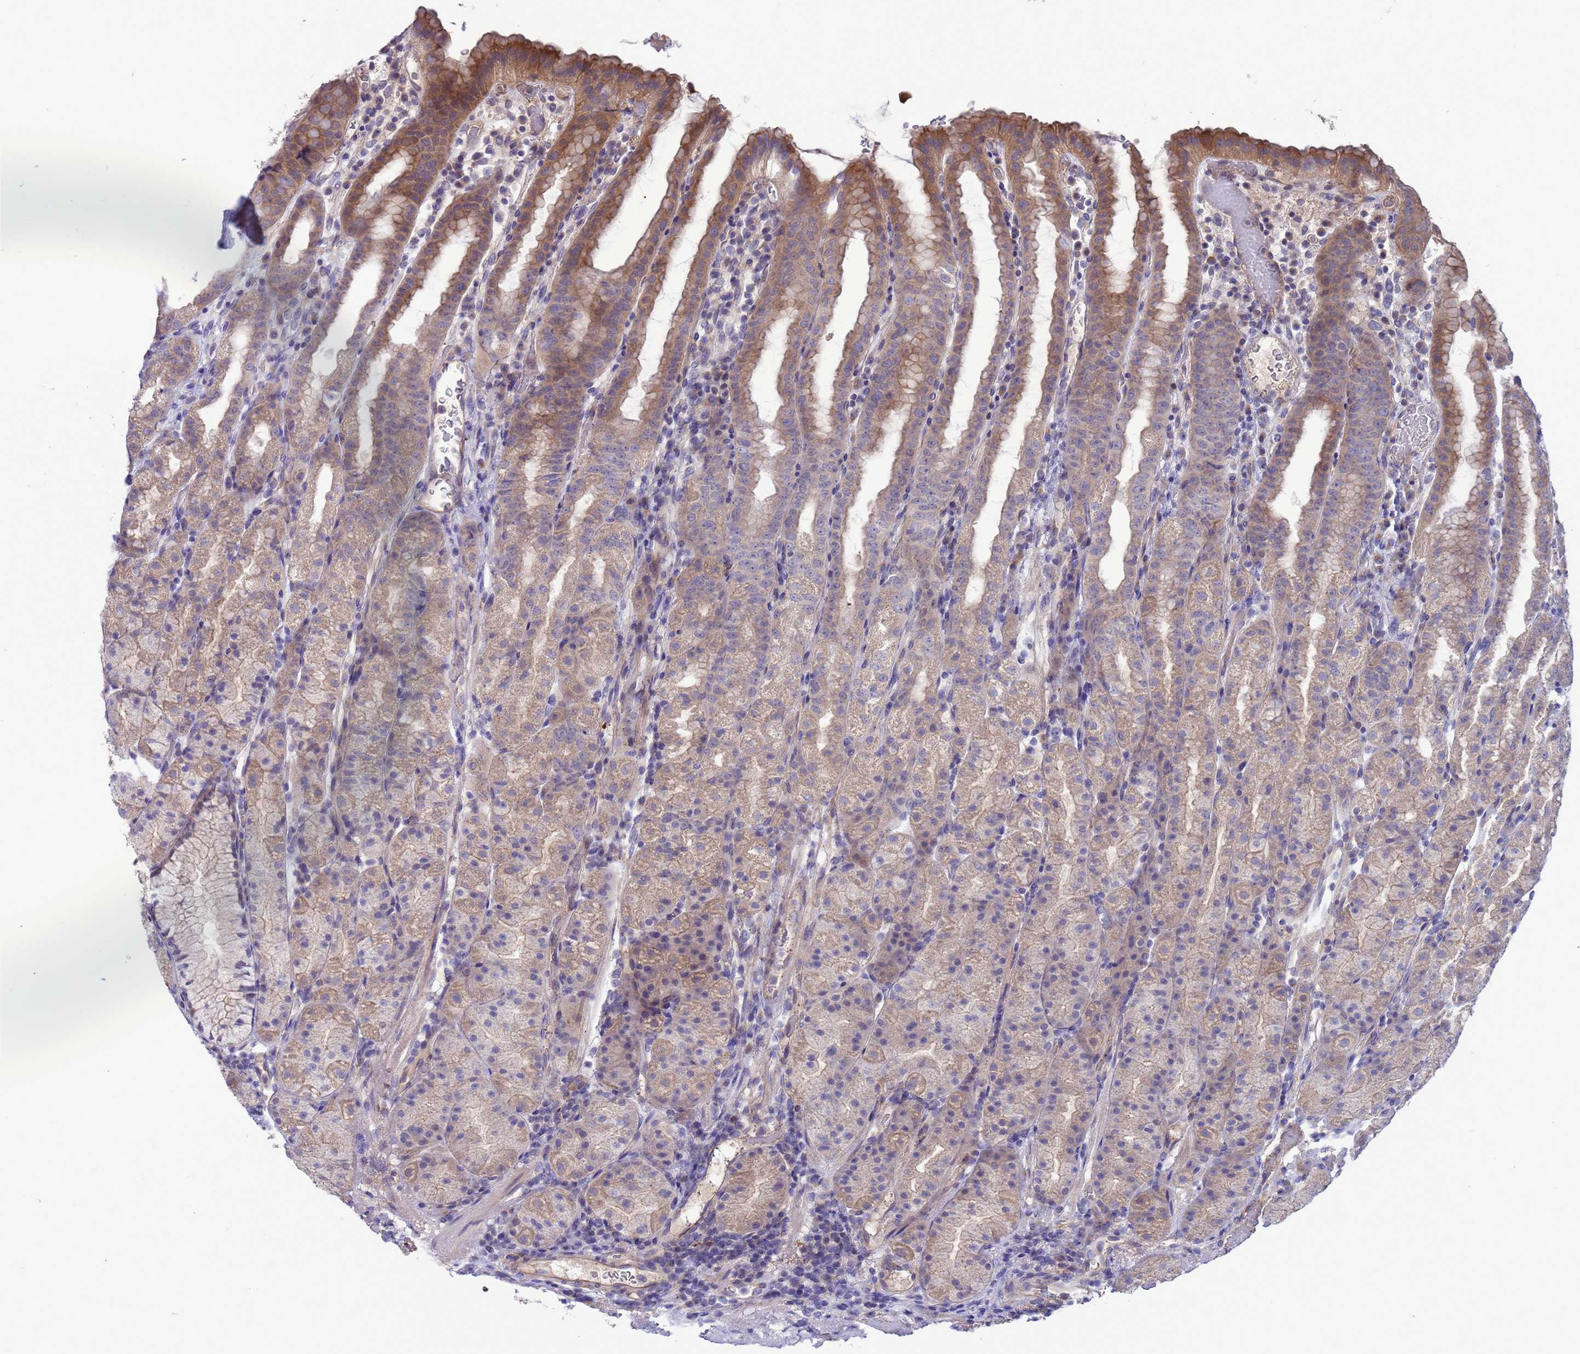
{"staining": {"intensity": "moderate", "quantity": "25%-75%", "location": "cytoplasmic/membranous,nuclear"}, "tissue": "stomach", "cell_type": "Glandular cells", "image_type": "normal", "snomed": [{"axis": "morphology", "description": "Normal tissue, NOS"}, {"axis": "topography", "description": "Stomach, upper"}, {"axis": "topography", "description": "Stomach, lower"}, {"axis": "topography", "description": "Small intestine"}], "caption": "Stomach stained for a protein reveals moderate cytoplasmic/membranous,nuclear positivity in glandular cells. (DAB IHC with brightfield microscopy, high magnification).", "gene": "GJA10", "patient": {"sex": "male", "age": 68}}